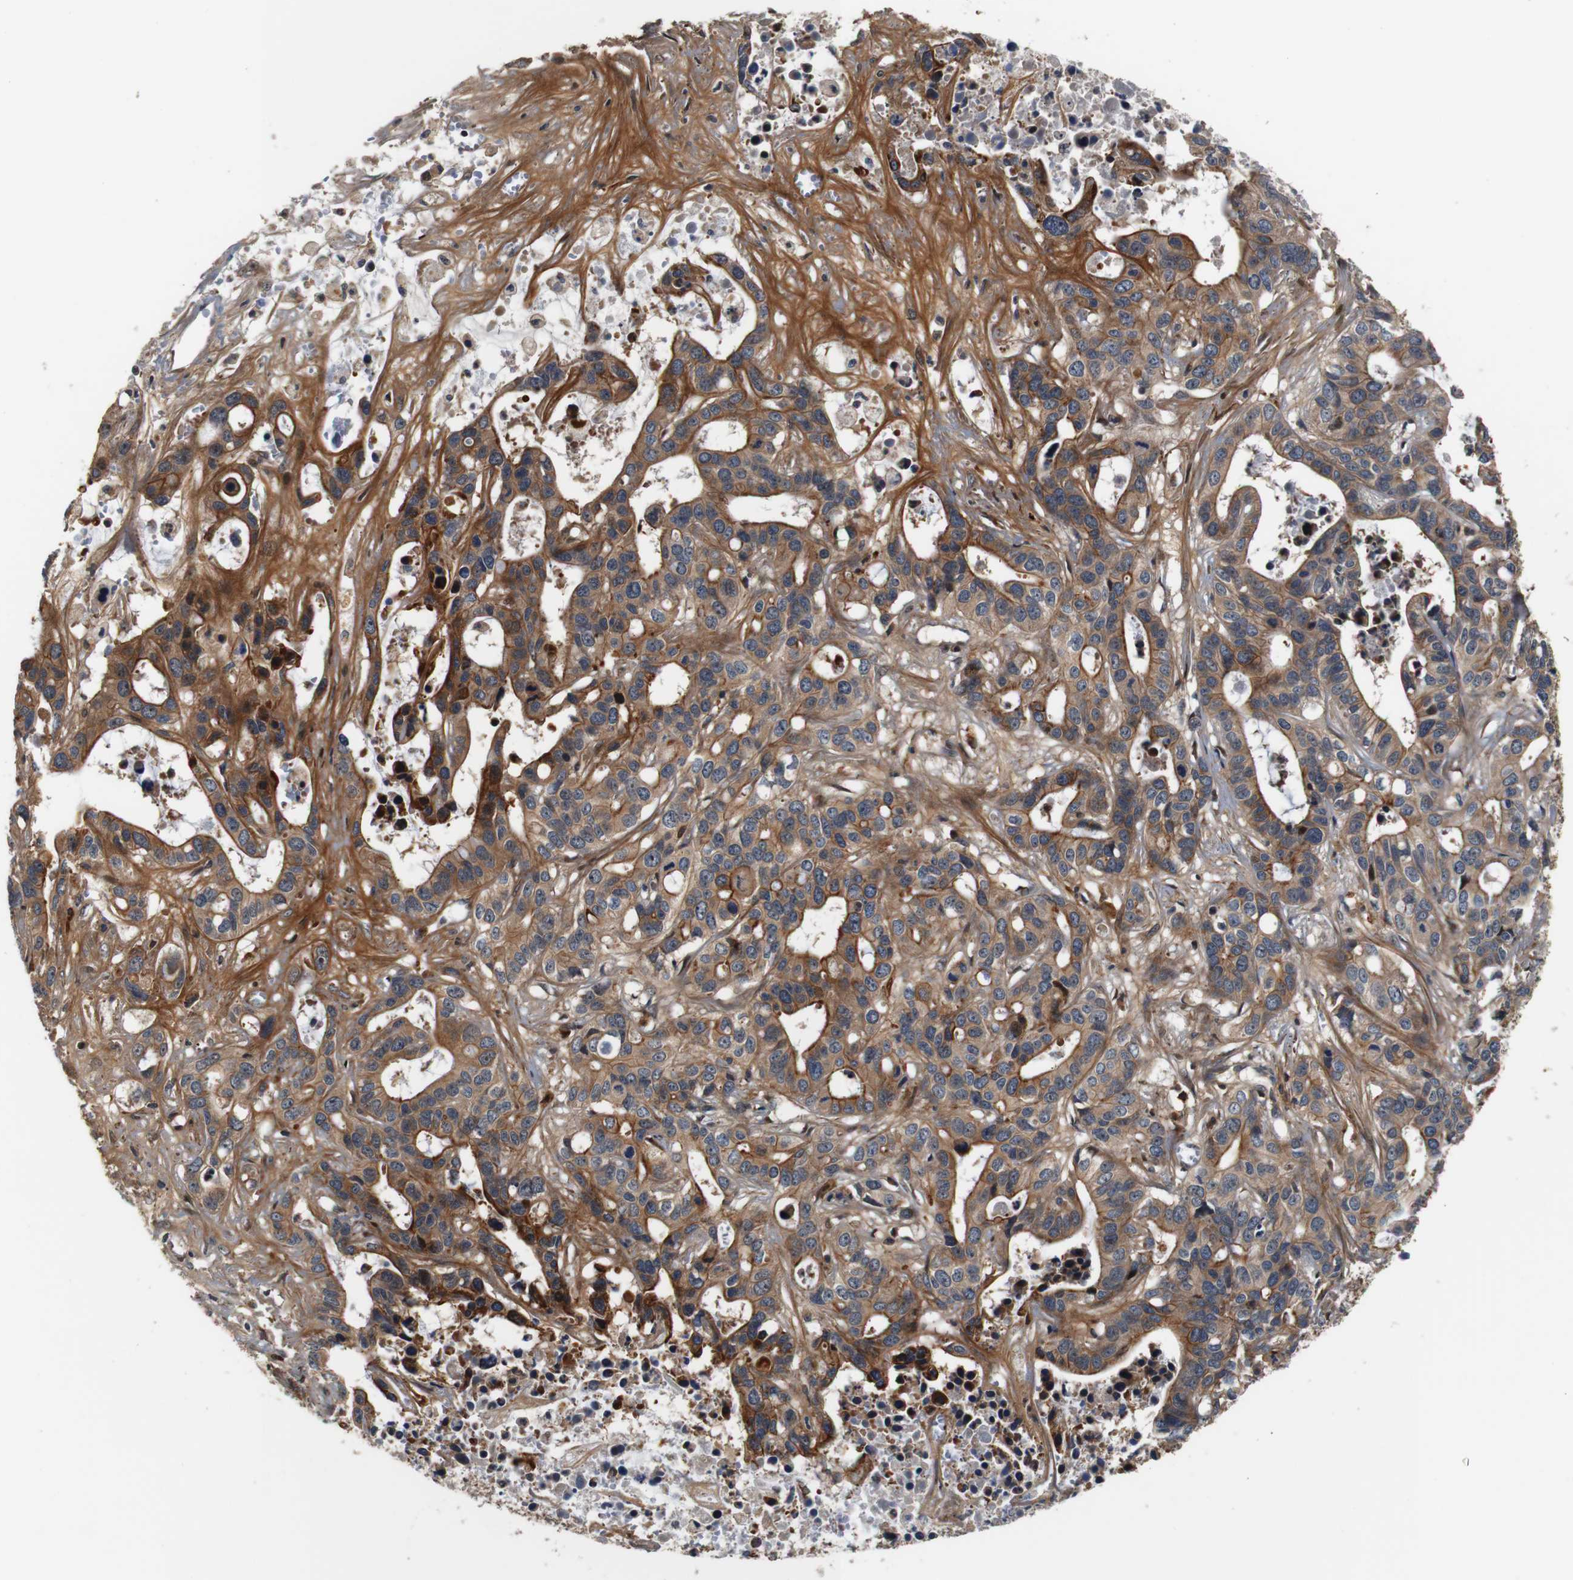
{"staining": {"intensity": "moderate", "quantity": ">75%", "location": "cytoplasmic/membranous"}, "tissue": "liver cancer", "cell_type": "Tumor cells", "image_type": "cancer", "snomed": [{"axis": "morphology", "description": "Cholangiocarcinoma"}, {"axis": "topography", "description": "Liver"}], "caption": "High-power microscopy captured an immunohistochemistry (IHC) histopathology image of cholangiocarcinoma (liver), revealing moderate cytoplasmic/membranous expression in about >75% of tumor cells.", "gene": "LRP4", "patient": {"sex": "female", "age": 65}}